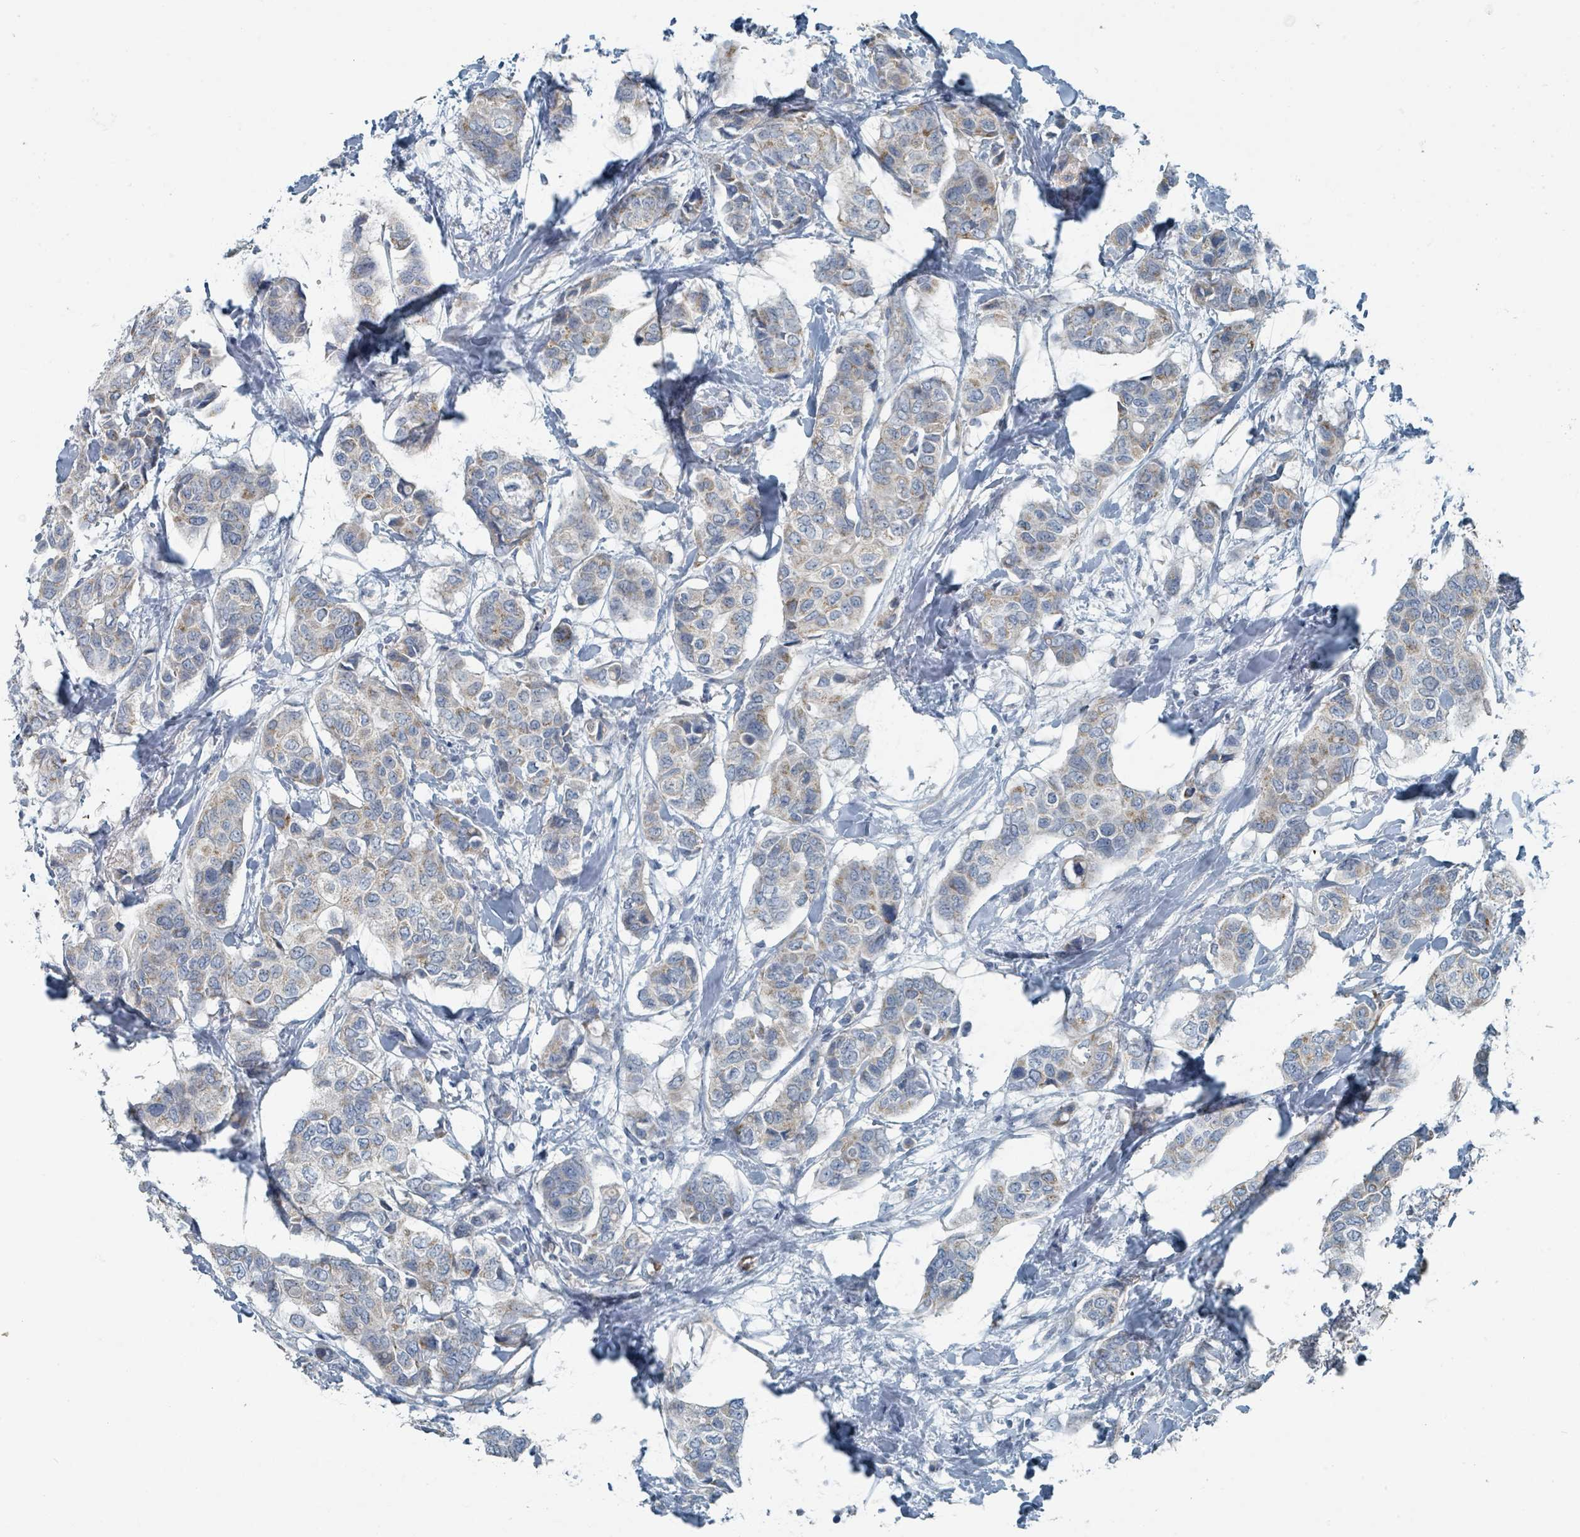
{"staining": {"intensity": "weak", "quantity": "25%-75%", "location": "cytoplasmic/membranous"}, "tissue": "breast cancer", "cell_type": "Tumor cells", "image_type": "cancer", "snomed": [{"axis": "morphology", "description": "Lobular carcinoma"}, {"axis": "topography", "description": "Breast"}], "caption": "Immunohistochemistry micrograph of breast cancer stained for a protein (brown), which shows low levels of weak cytoplasmic/membranous positivity in about 25%-75% of tumor cells.", "gene": "RASA4", "patient": {"sex": "female", "age": 51}}